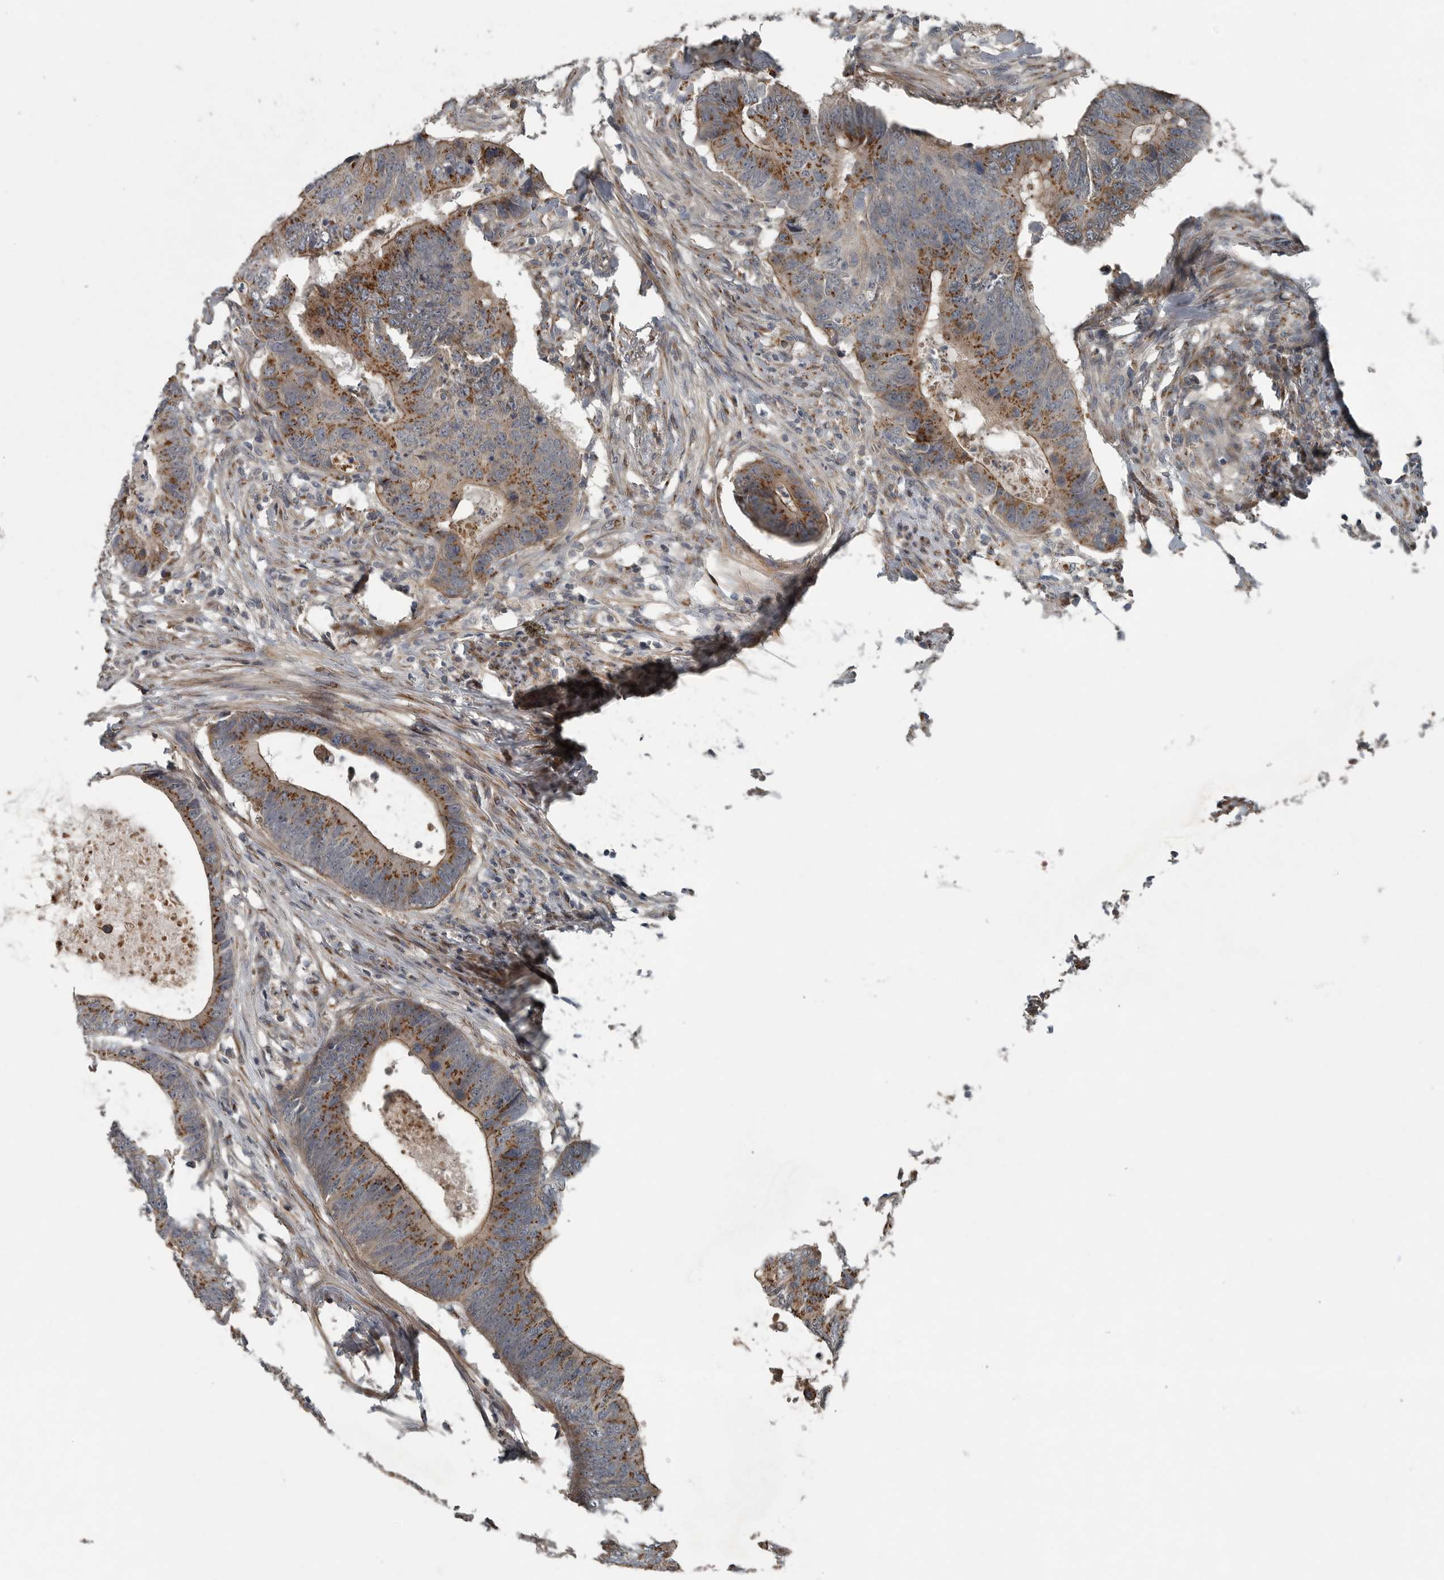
{"staining": {"intensity": "moderate", "quantity": ">75%", "location": "cytoplasmic/membranous"}, "tissue": "colorectal cancer", "cell_type": "Tumor cells", "image_type": "cancer", "snomed": [{"axis": "morphology", "description": "Adenocarcinoma, NOS"}, {"axis": "topography", "description": "Colon"}], "caption": "Human colorectal adenocarcinoma stained for a protein (brown) exhibits moderate cytoplasmic/membranous positive staining in about >75% of tumor cells.", "gene": "ZNF345", "patient": {"sex": "male", "age": 56}}